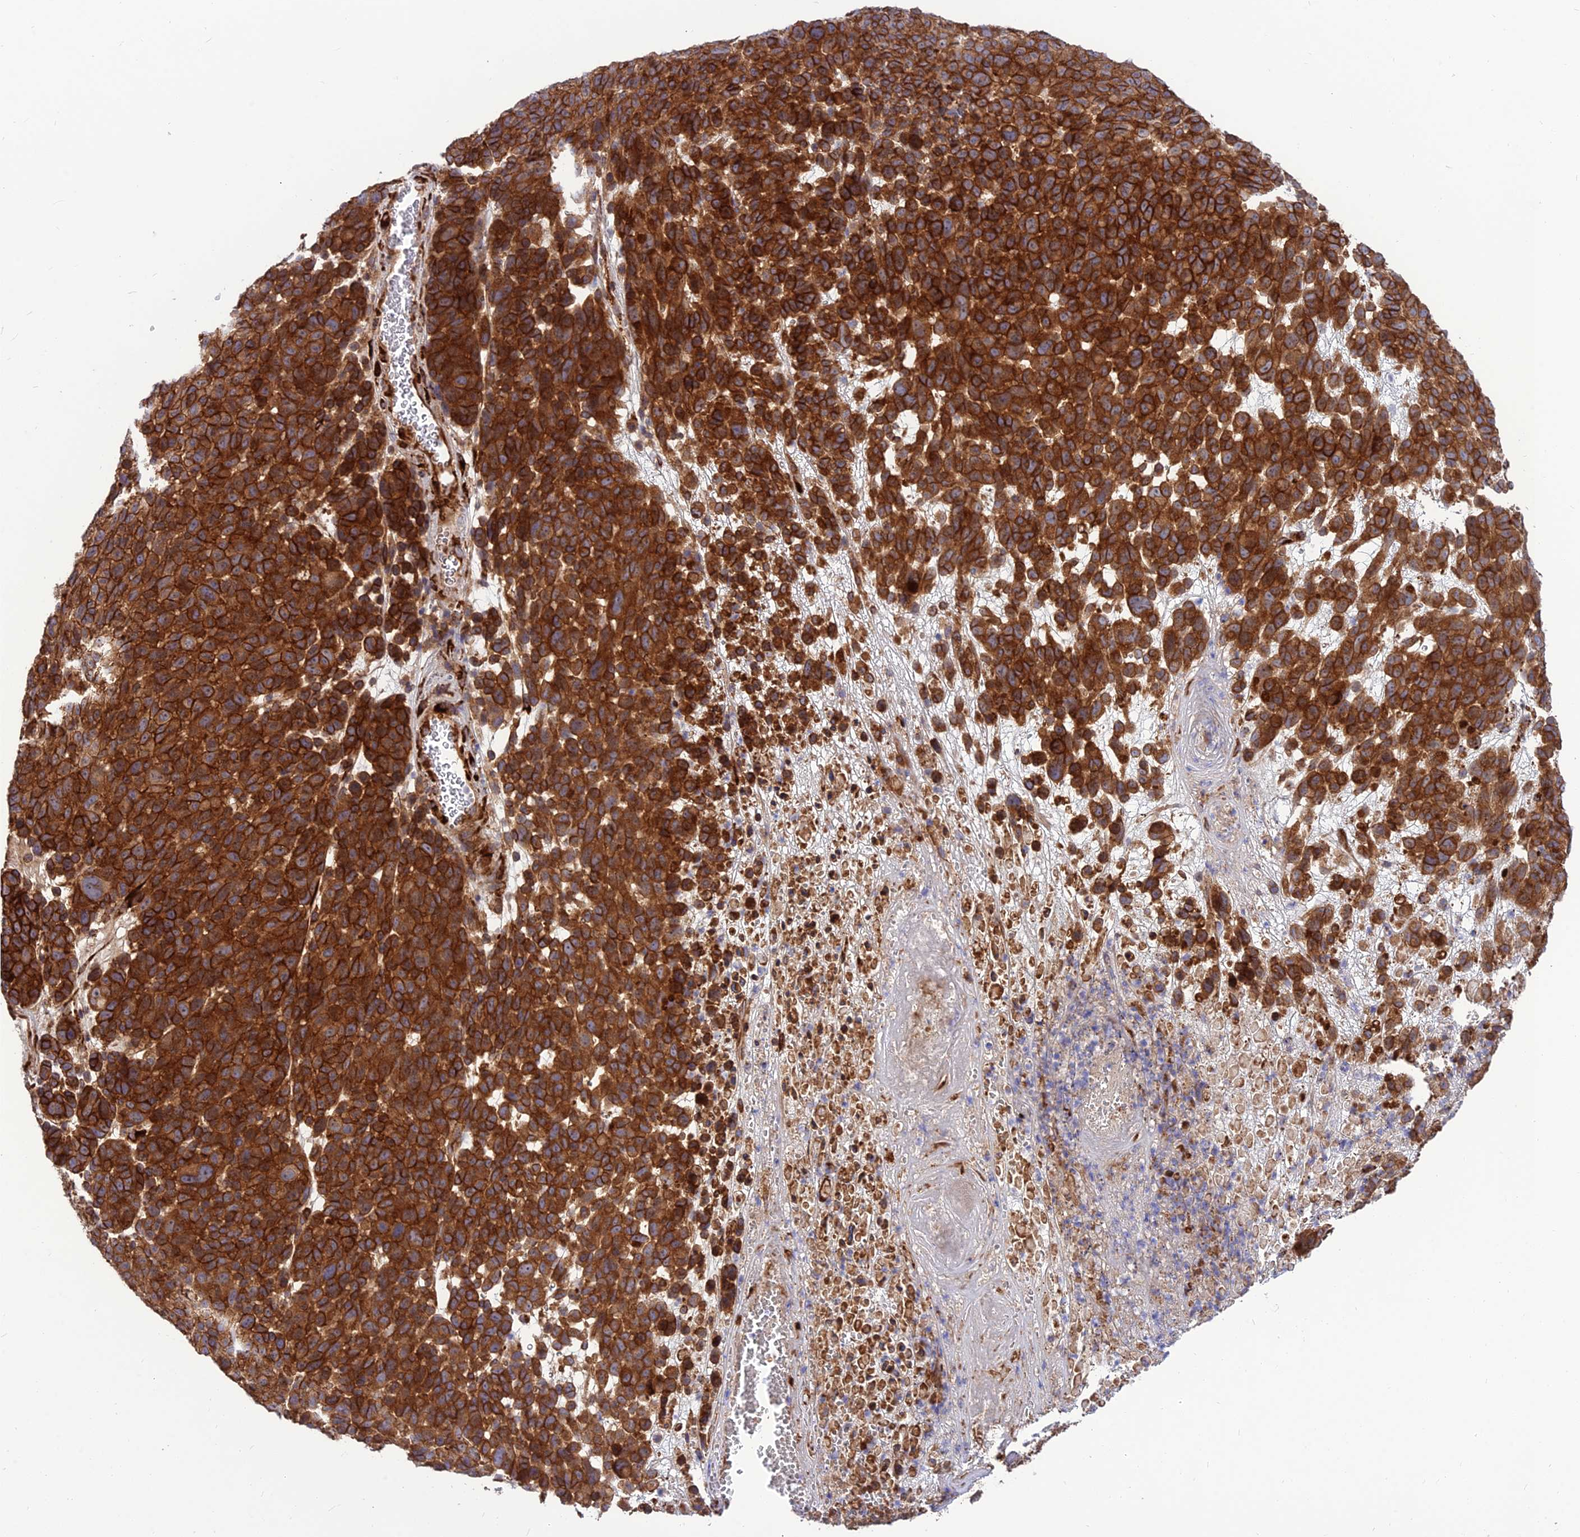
{"staining": {"intensity": "strong", "quantity": ">75%", "location": "cytoplasmic/membranous"}, "tissue": "melanoma", "cell_type": "Tumor cells", "image_type": "cancer", "snomed": [{"axis": "morphology", "description": "Malignant melanoma, NOS"}, {"axis": "topography", "description": "Skin"}], "caption": "Protein staining of melanoma tissue reveals strong cytoplasmic/membranous positivity in about >75% of tumor cells.", "gene": "CRTAP", "patient": {"sex": "male", "age": 49}}